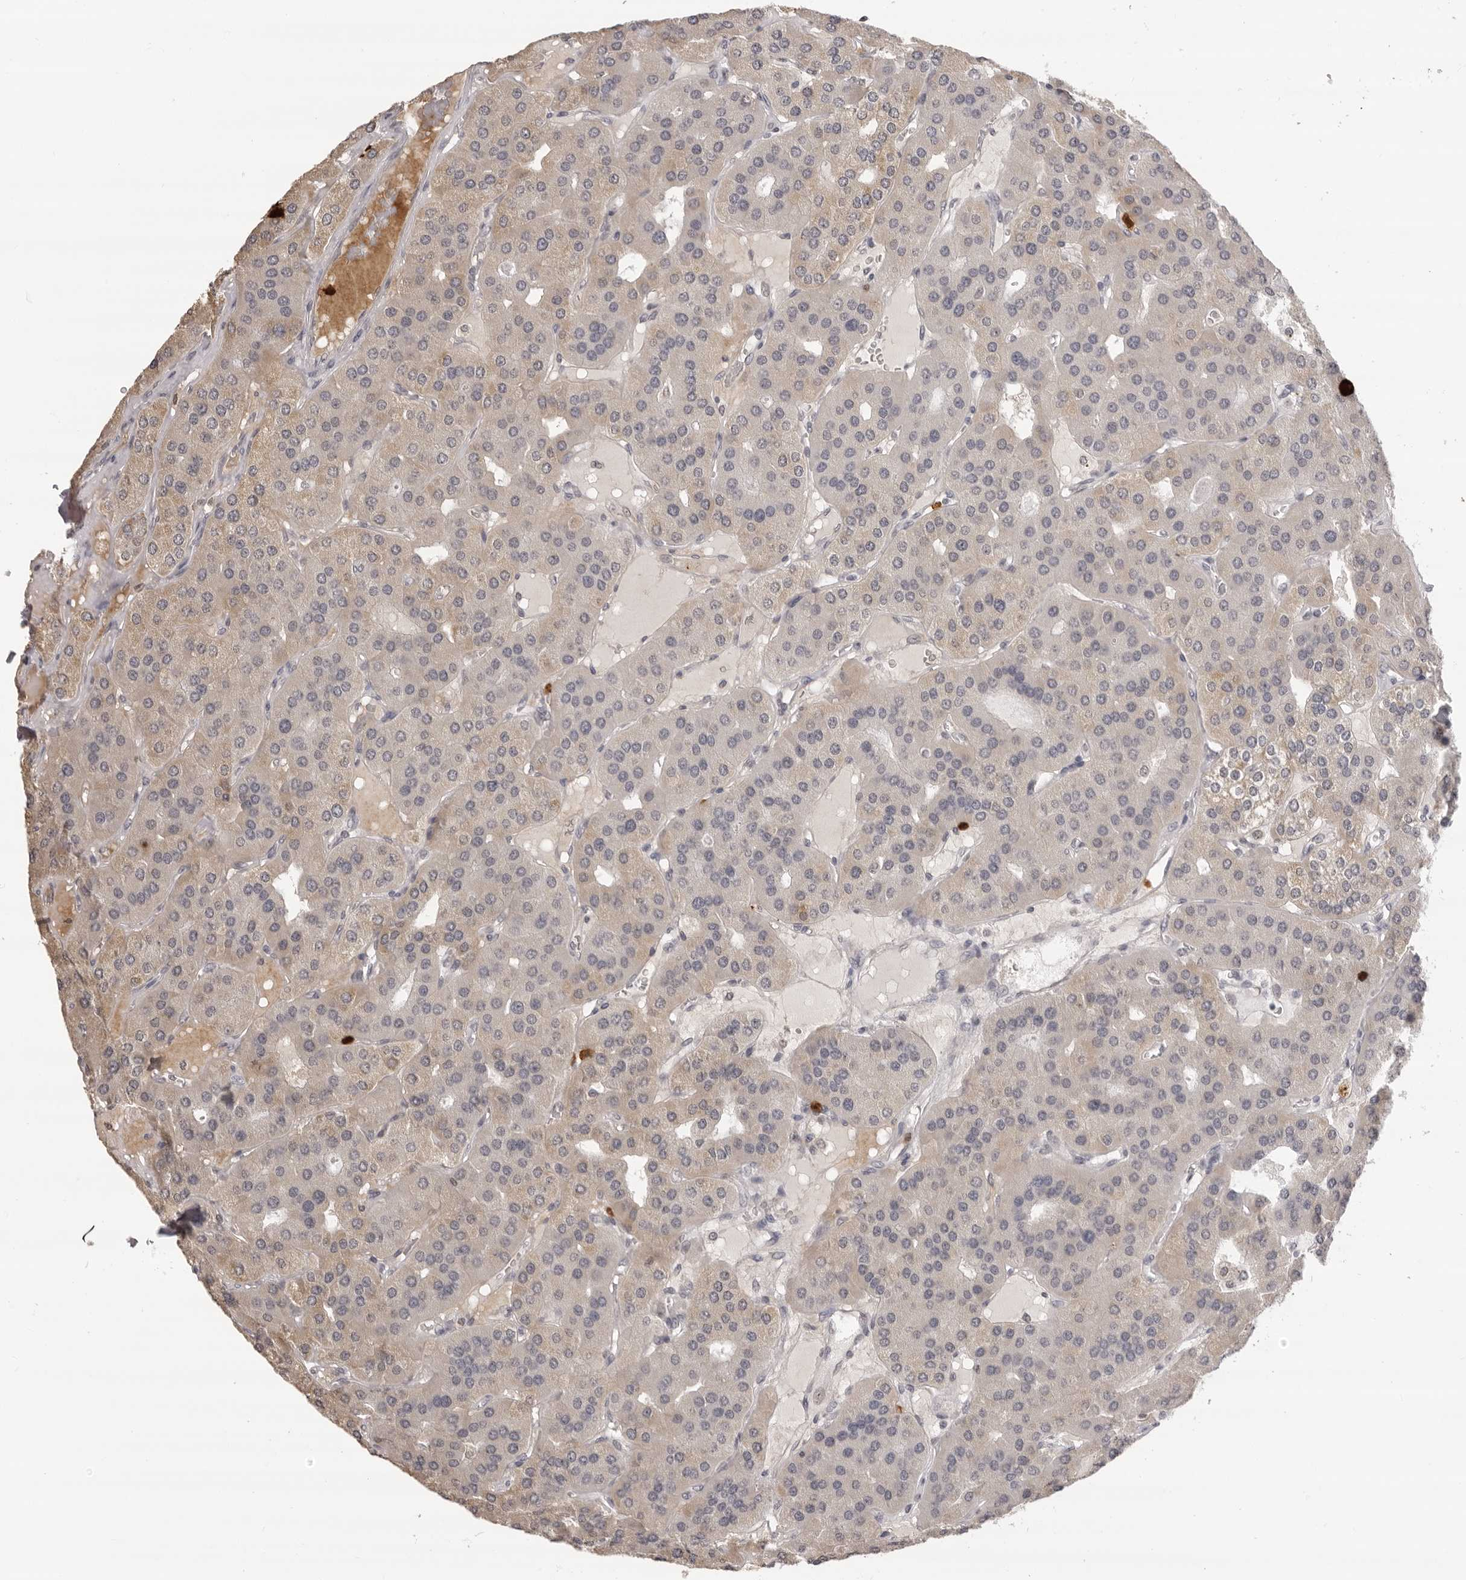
{"staining": {"intensity": "weak", "quantity": "<25%", "location": "cytoplasmic/membranous"}, "tissue": "parathyroid gland", "cell_type": "Glandular cells", "image_type": "normal", "snomed": [{"axis": "morphology", "description": "Normal tissue, NOS"}, {"axis": "morphology", "description": "Adenoma, NOS"}, {"axis": "topography", "description": "Parathyroid gland"}], "caption": "Human parathyroid gland stained for a protein using immunohistochemistry shows no positivity in glandular cells.", "gene": "IL31", "patient": {"sex": "female", "age": 86}}